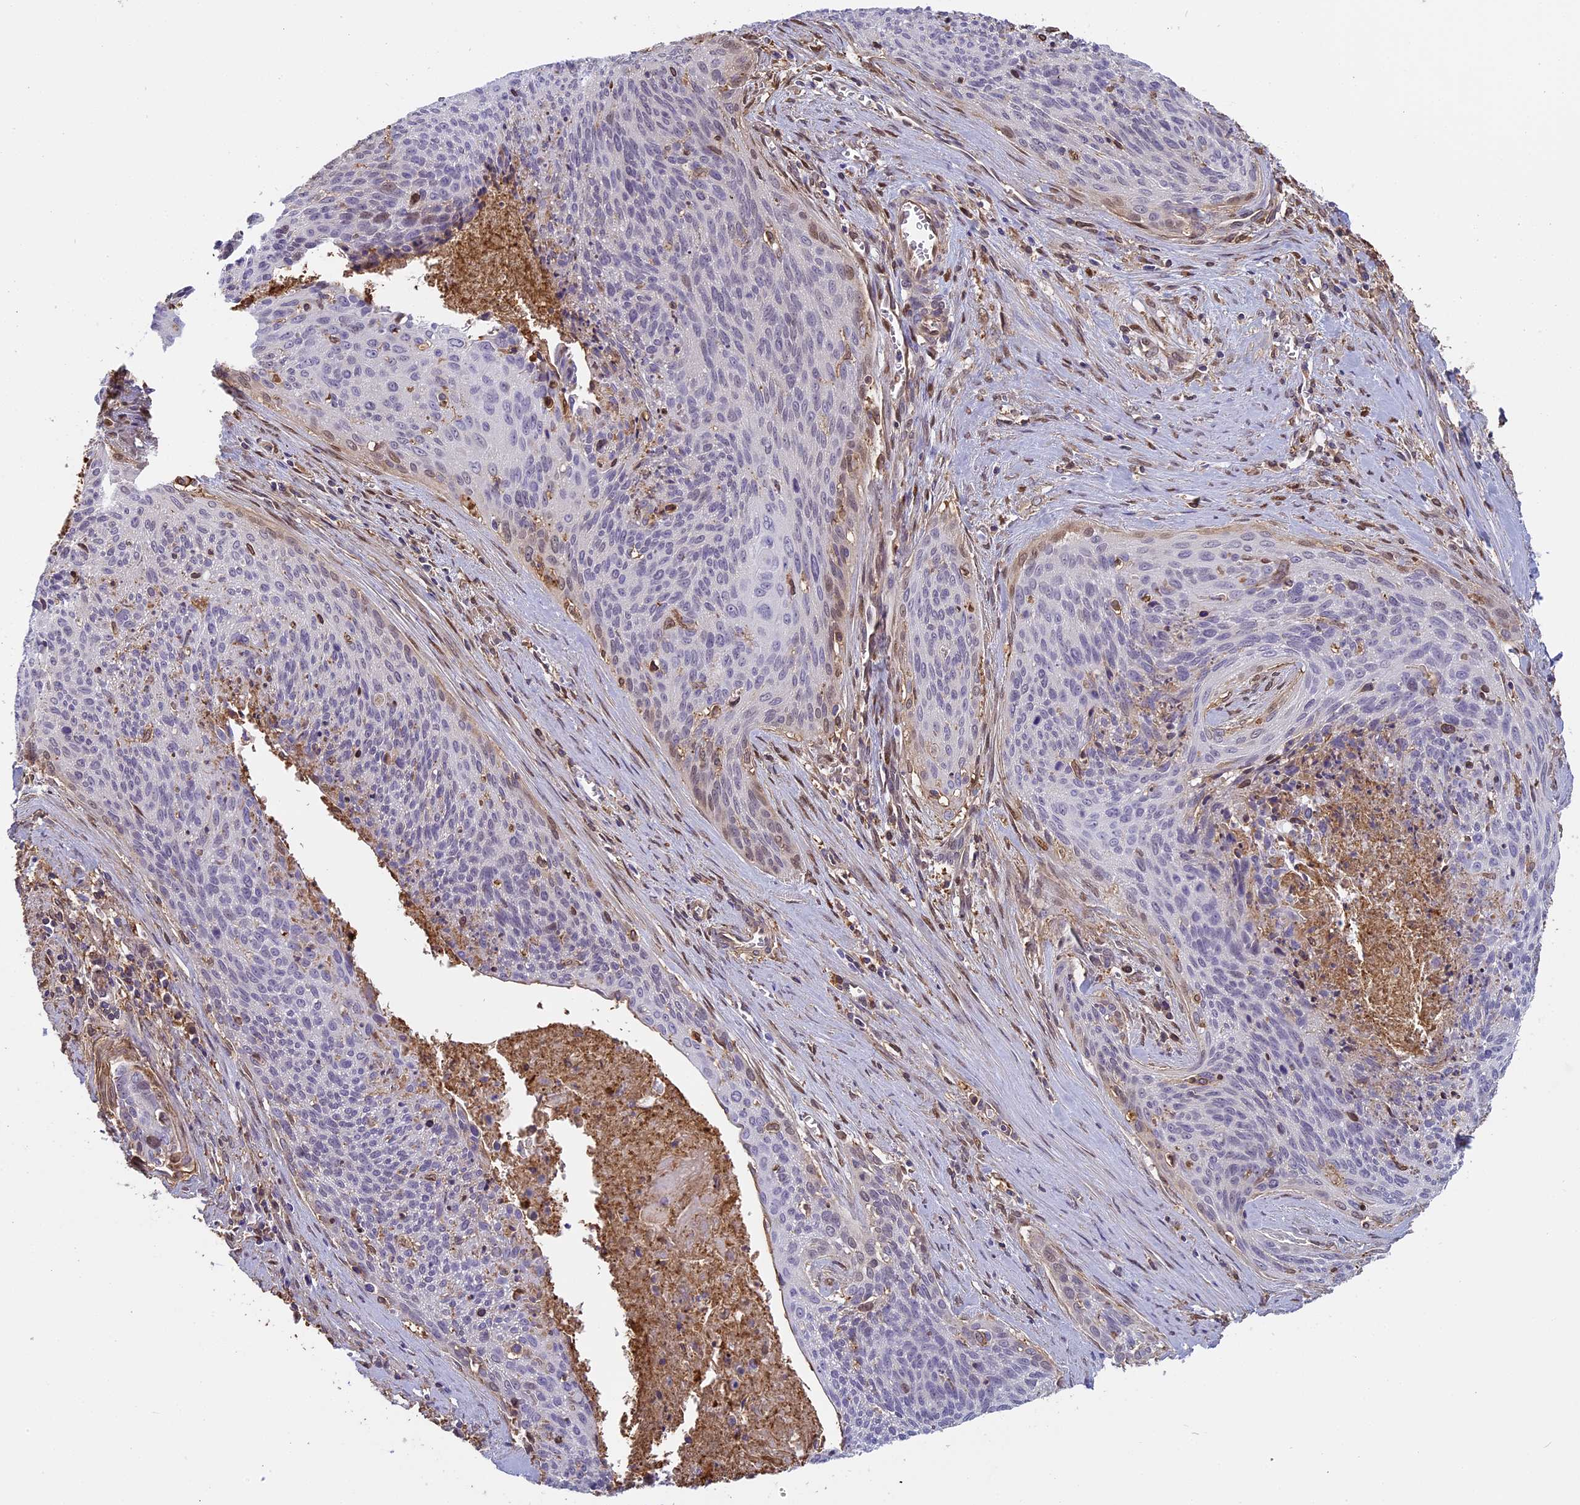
{"staining": {"intensity": "weak", "quantity": "<25%", "location": "nuclear"}, "tissue": "cervical cancer", "cell_type": "Tumor cells", "image_type": "cancer", "snomed": [{"axis": "morphology", "description": "Squamous cell carcinoma, NOS"}, {"axis": "topography", "description": "Cervix"}], "caption": "Immunohistochemical staining of cervical cancer demonstrates no significant positivity in tumor cells.", "gene": "TMEM255B", "patient": {"sex": "female", "age": 55}}